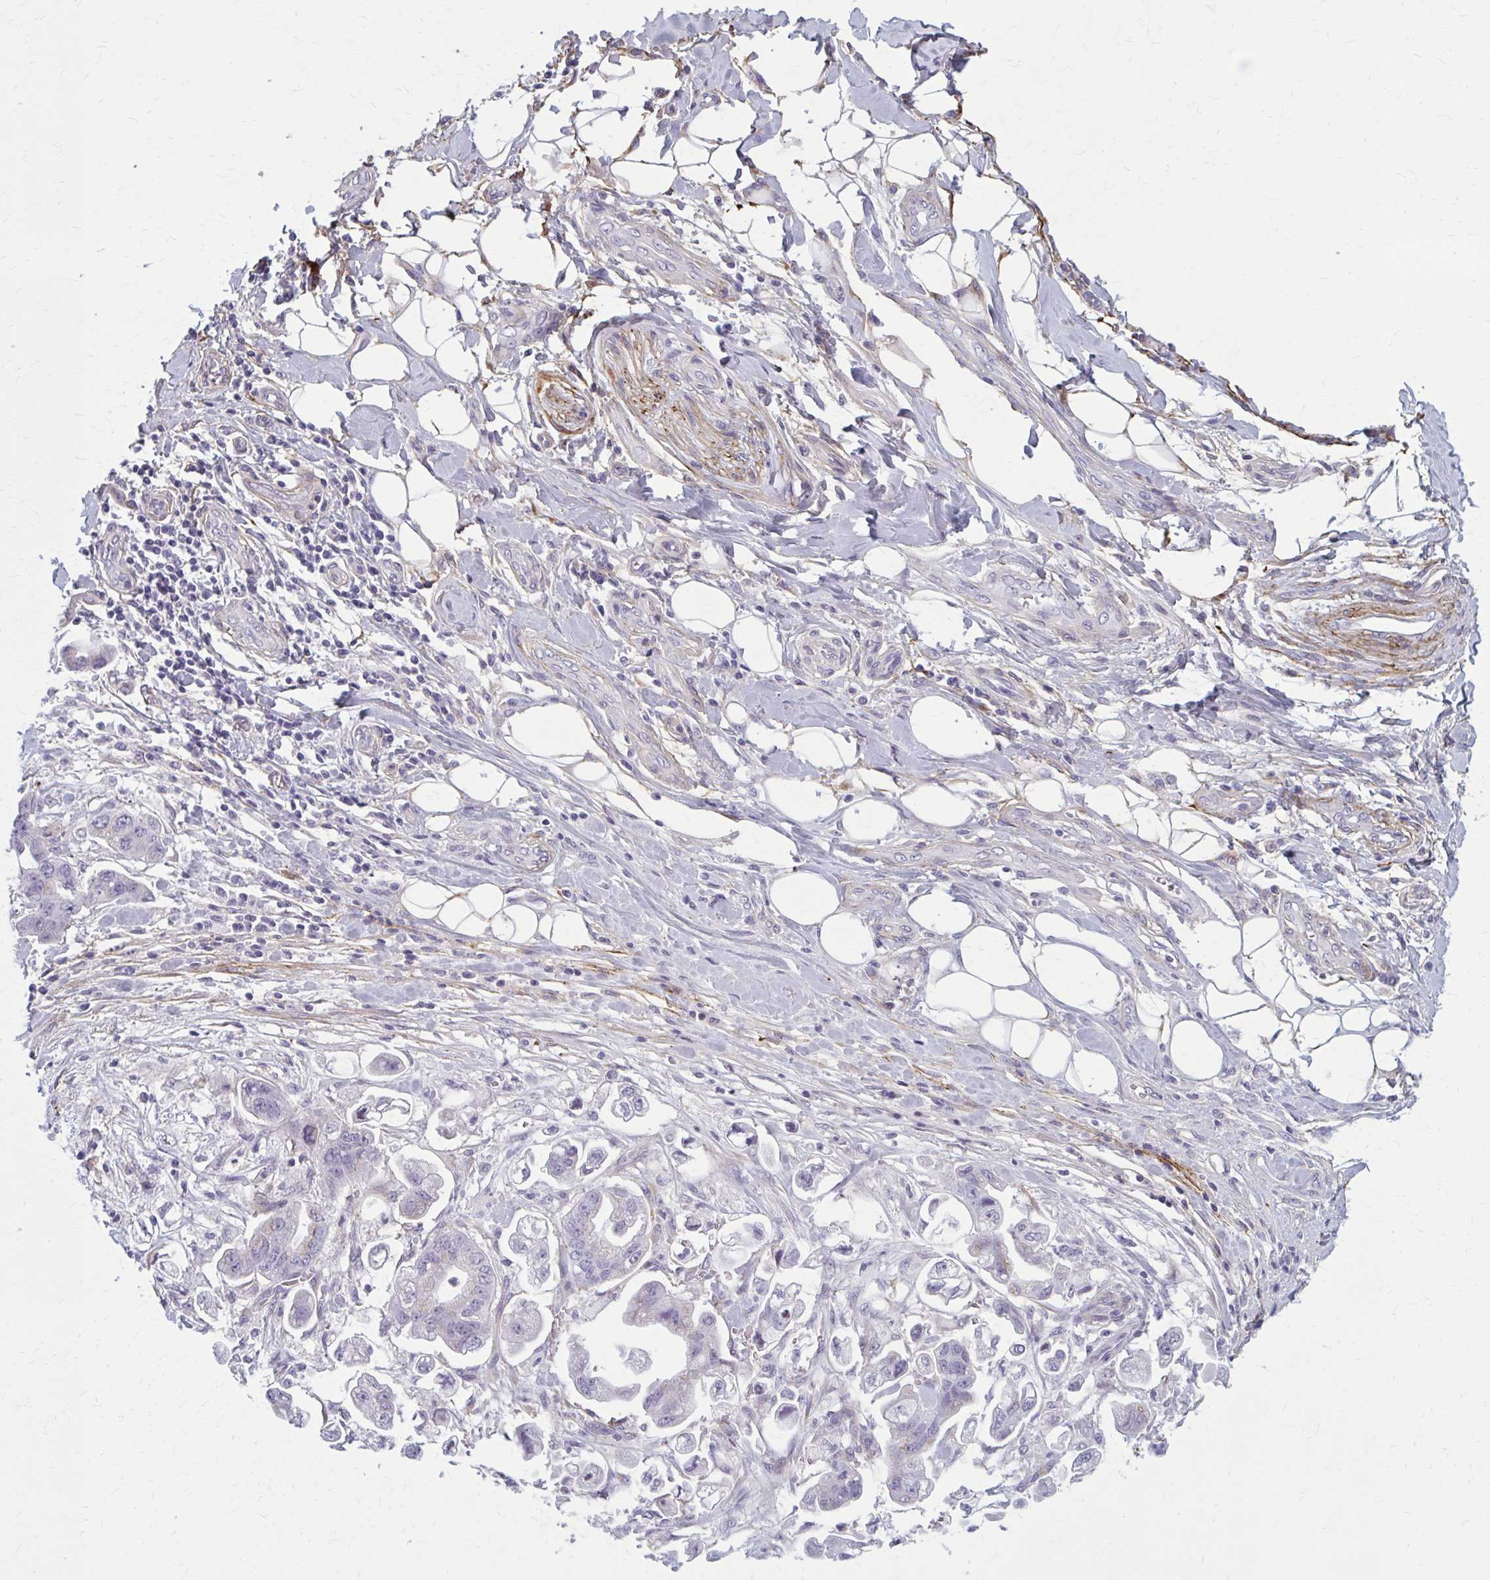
{"staining": {"intensity": "negative", "quantity": "none", "location": "none"}, "tissue": "stomach cancer", "cell_type": "Tumor cells", "image_type": "cancer", "snomed": [{"axis": "morphology", "description": "Adenocarcinoma, NOS"}, {"axis": "topography", "description": "Stomach"}], "caption": "Histopathology image shows no protein positivity in tumor cells of adenocarcinoma (stomach) tissue.", "gene": "AKAP12", "patient": {"sex": "male", "age": 62}}